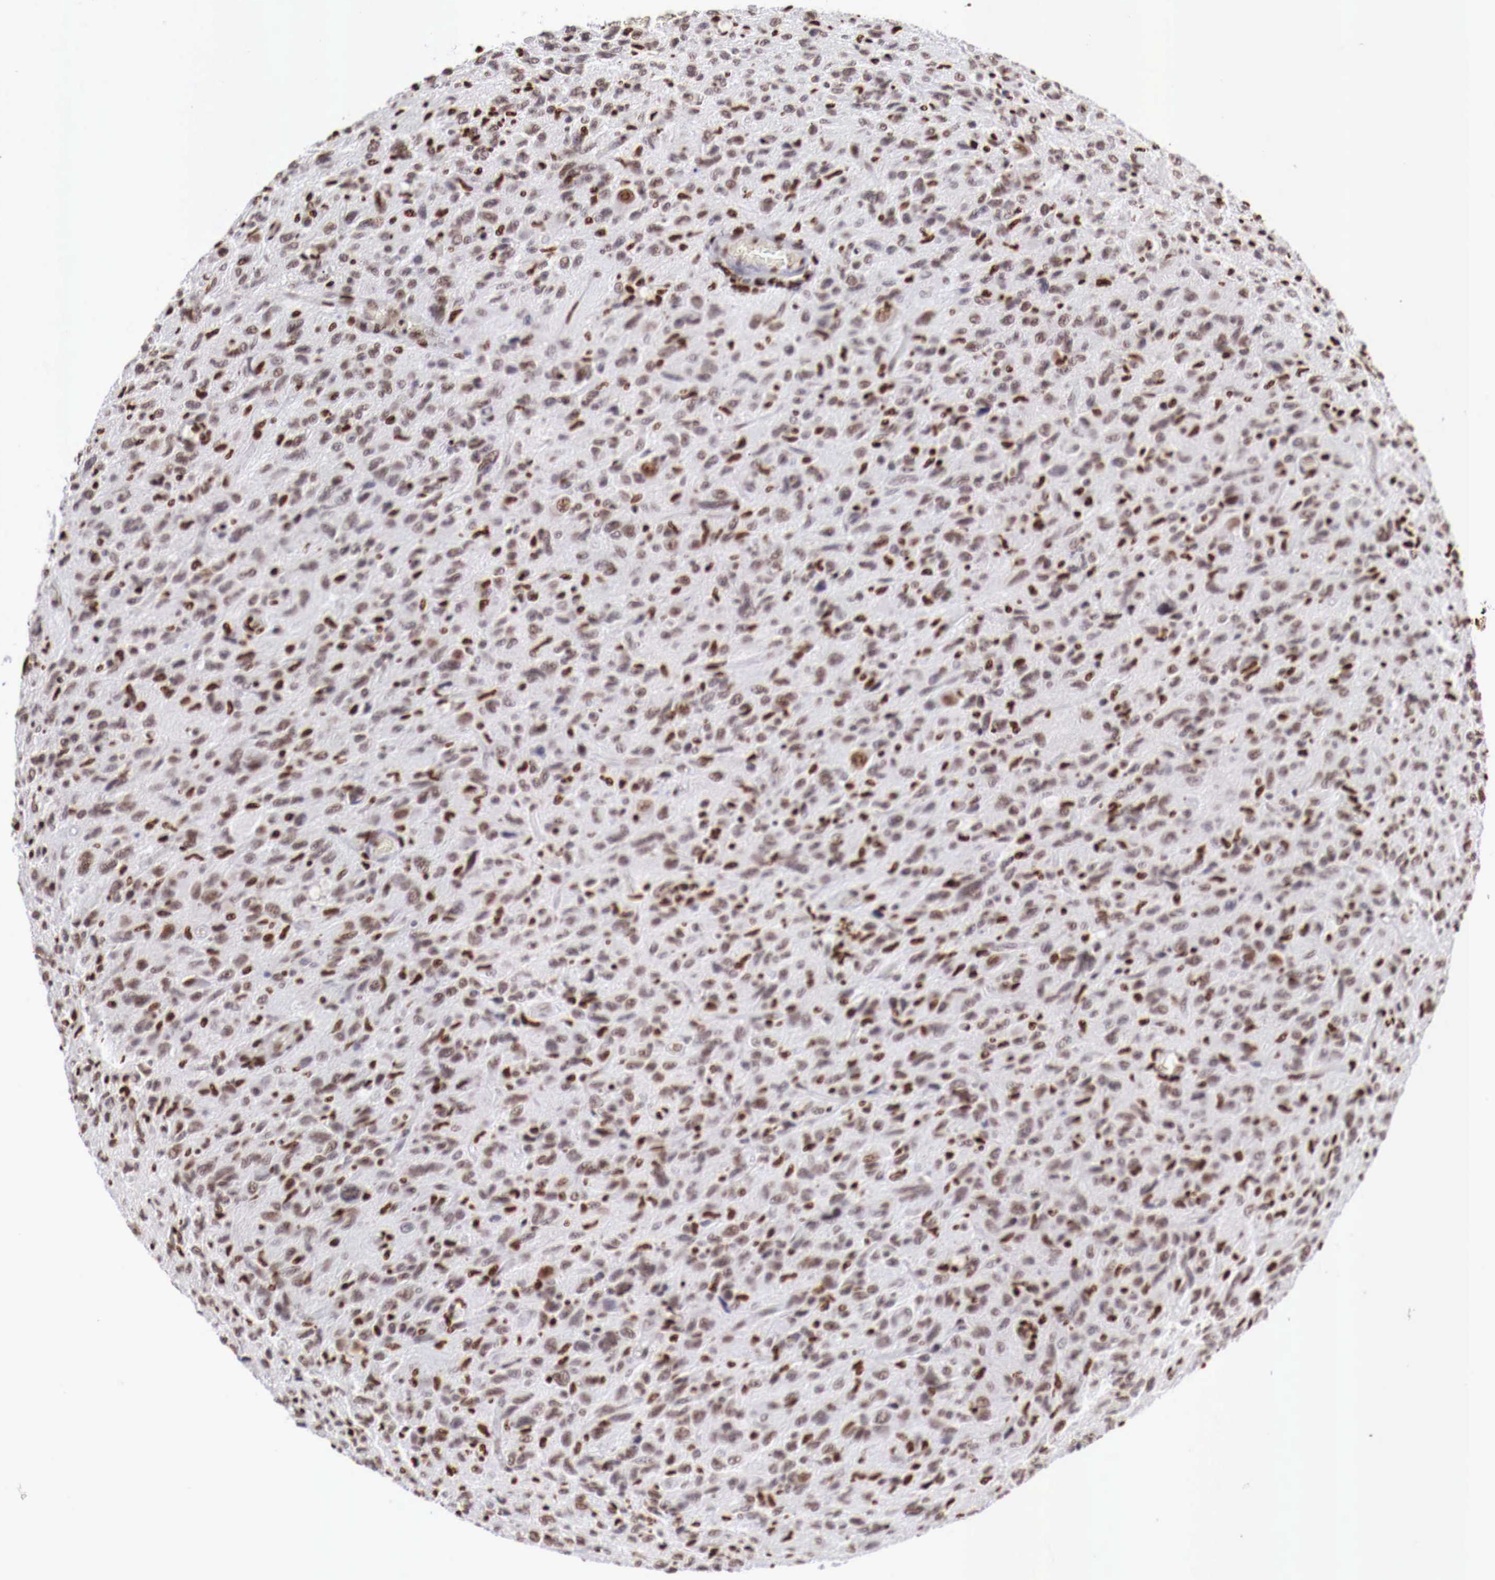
{"staining": {"intensity": "moderate", "quantity": ">75%", "location": "nuclear"}, "tissue": "glioma", "cell_type": "Tumor cells", "image_type": "cancer", "snomed": [{"axis": "morphology", "description": "Glioma, malignant, High grade"}, {"axis": "topography", "description": "Brain"}], "caption": "Brown immunohistochemical staining in malignant glioma (high-grade) exhibits moderate nuclear expression in approximately >75% of tumor cells.", "gene": "MAX", "patient": {"sex": "female", "age": 60}}